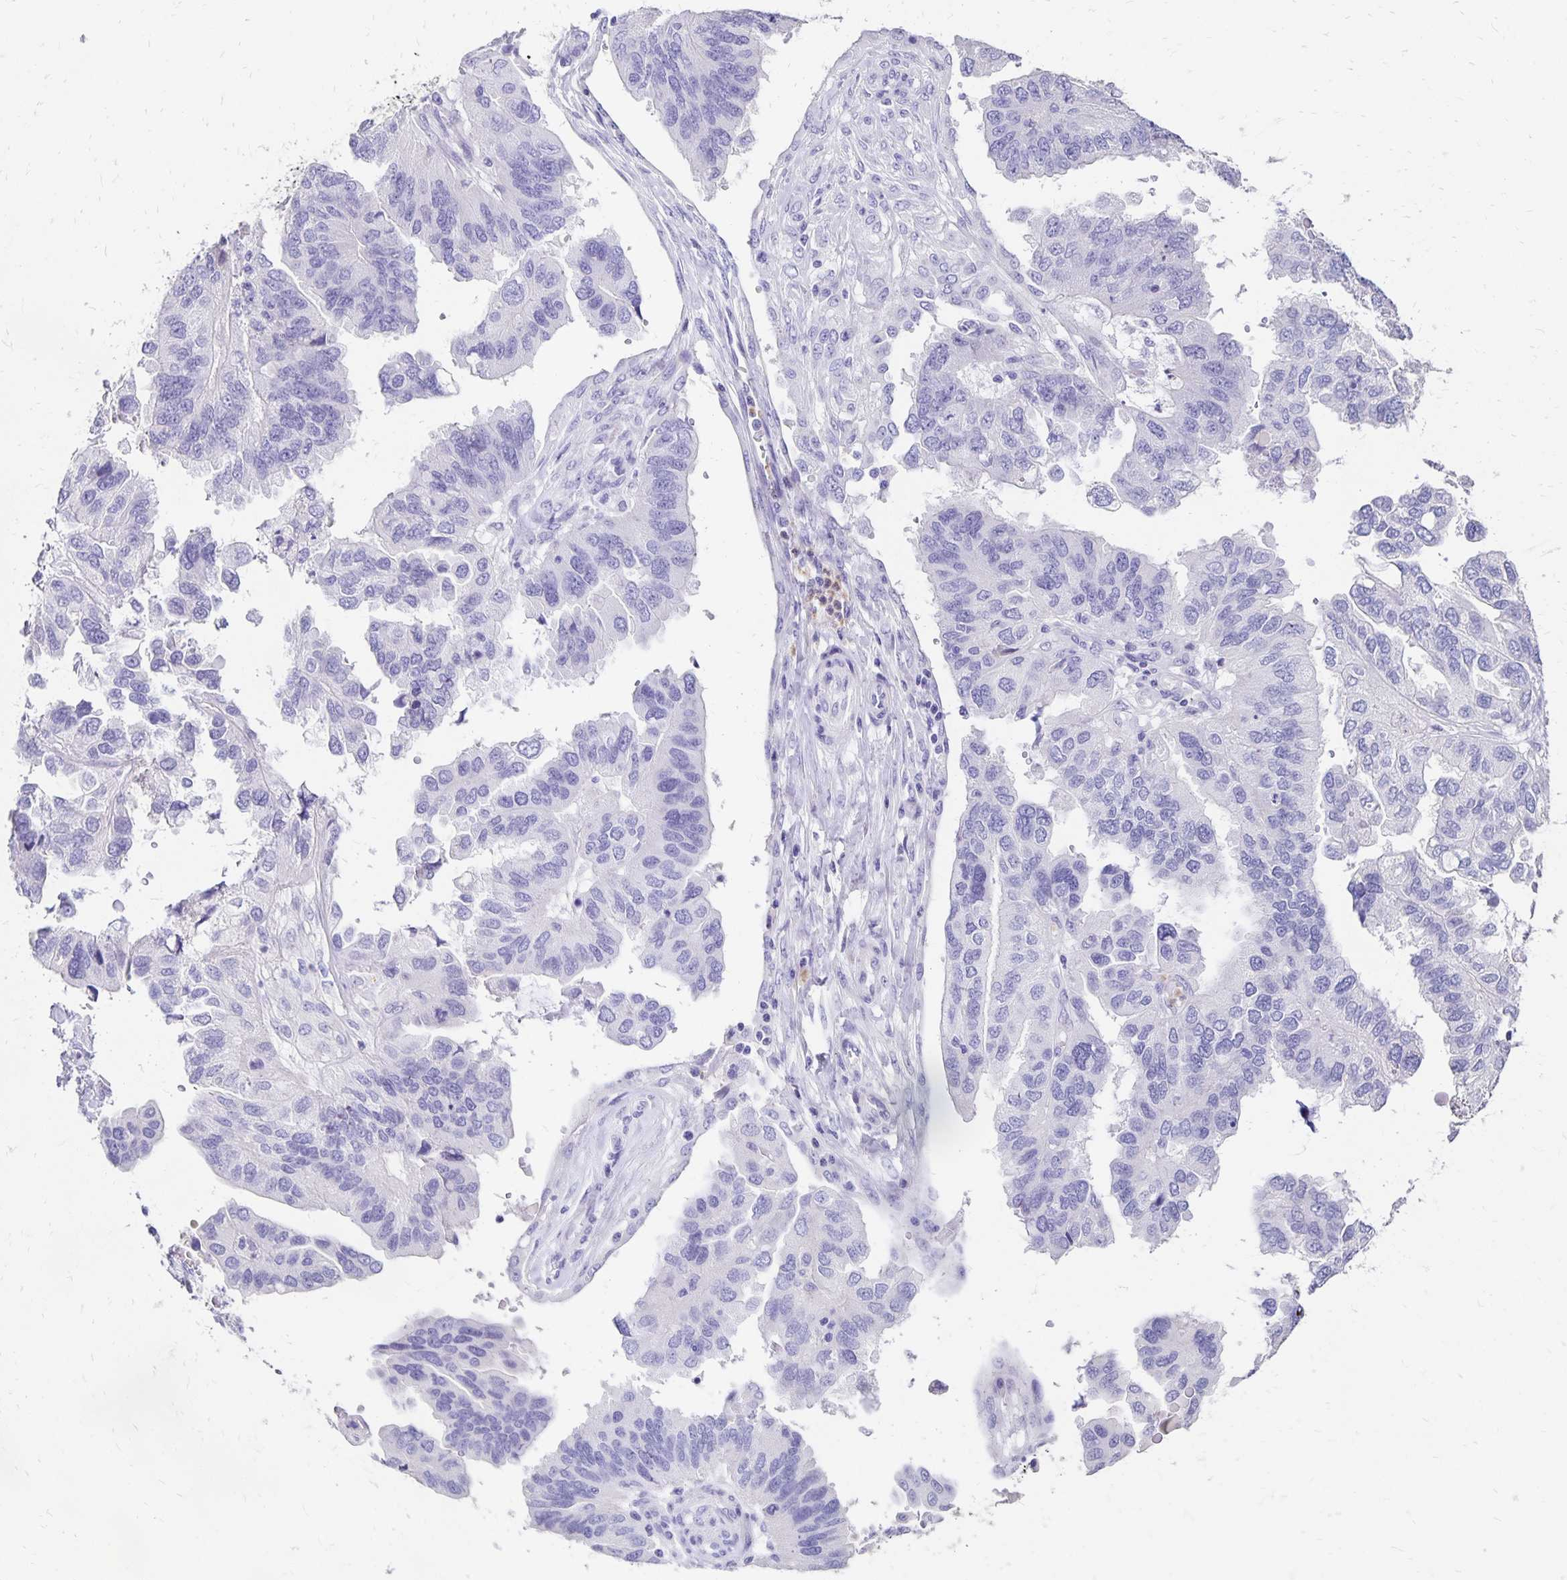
{"staining": {"intensity": "negative", "quantity": "none", "location": "none"}, "tissue": "ovarian cancer", "cell_type": "Tumor cells", "image_type": "cancer", "snomed": [{"axis": "morphology", "description": "Cystadenocarcinoma, serous, NOS"}, {"axis": "topography", "description": "Ovary"}], "caption": "This is a micrograph of IHC staining of serous cystadenocarcinoma (ovarian), which shows no expression in tumor cells.", "gene": "DYNLT4", "patient": {"sex": "female", "age": 79}}